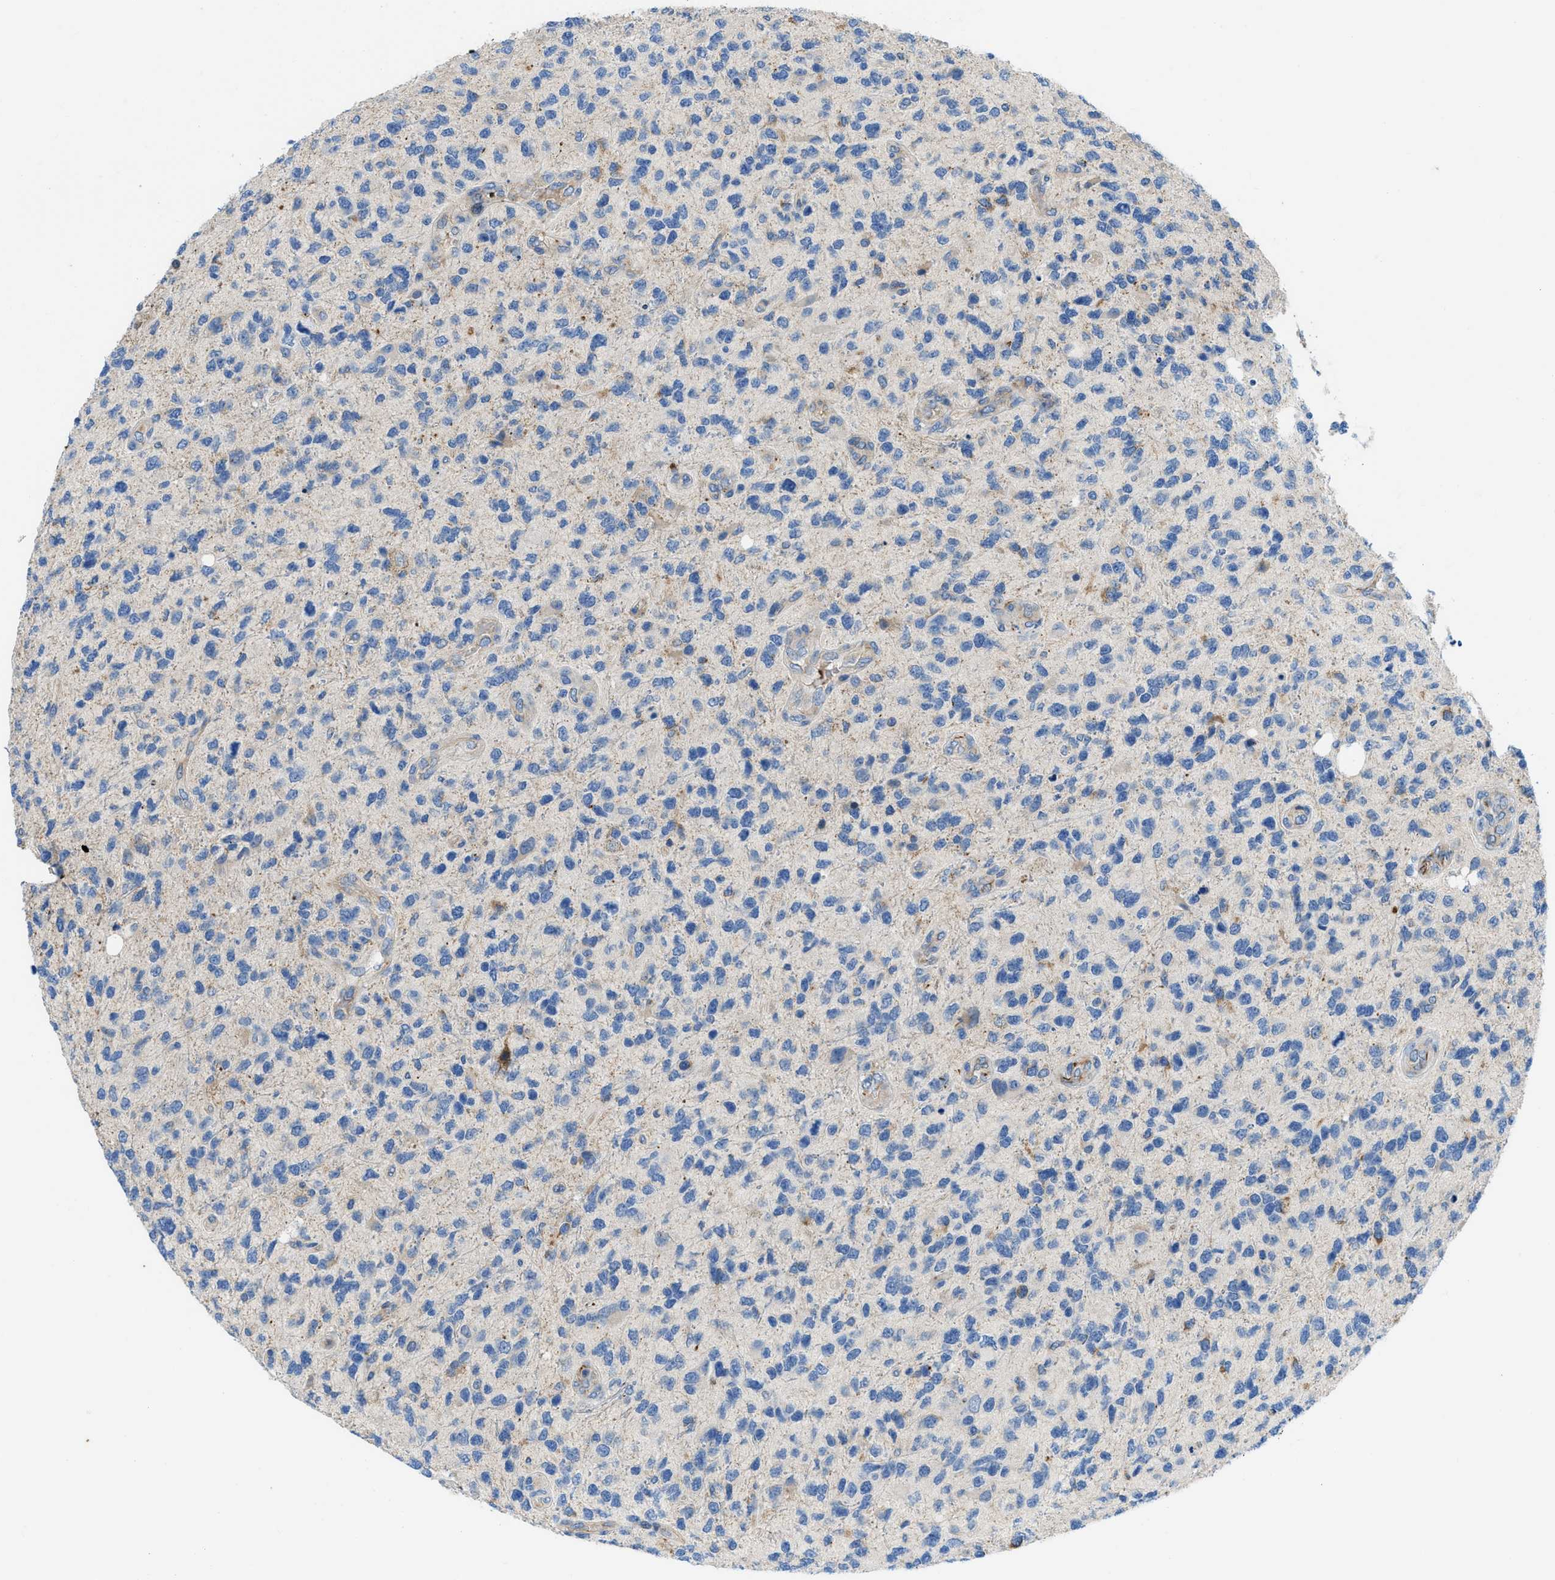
{"staining": {"intensity": "negative", "quantity": "none", "location": "none"}, "tissue": "glioma", "cell_type": "Tumor cells", "image_type": "cancer", "snomed": [{"axis": "morphology", "description": "Glioma, malignant, High grade"}, {"axis": "topography", "description": "Brain"}], "caption": "The image reveals no staining of tumor cells in glioma.", "gene": "ZNF831", "patient": {"sex": "female", "age": 58}}